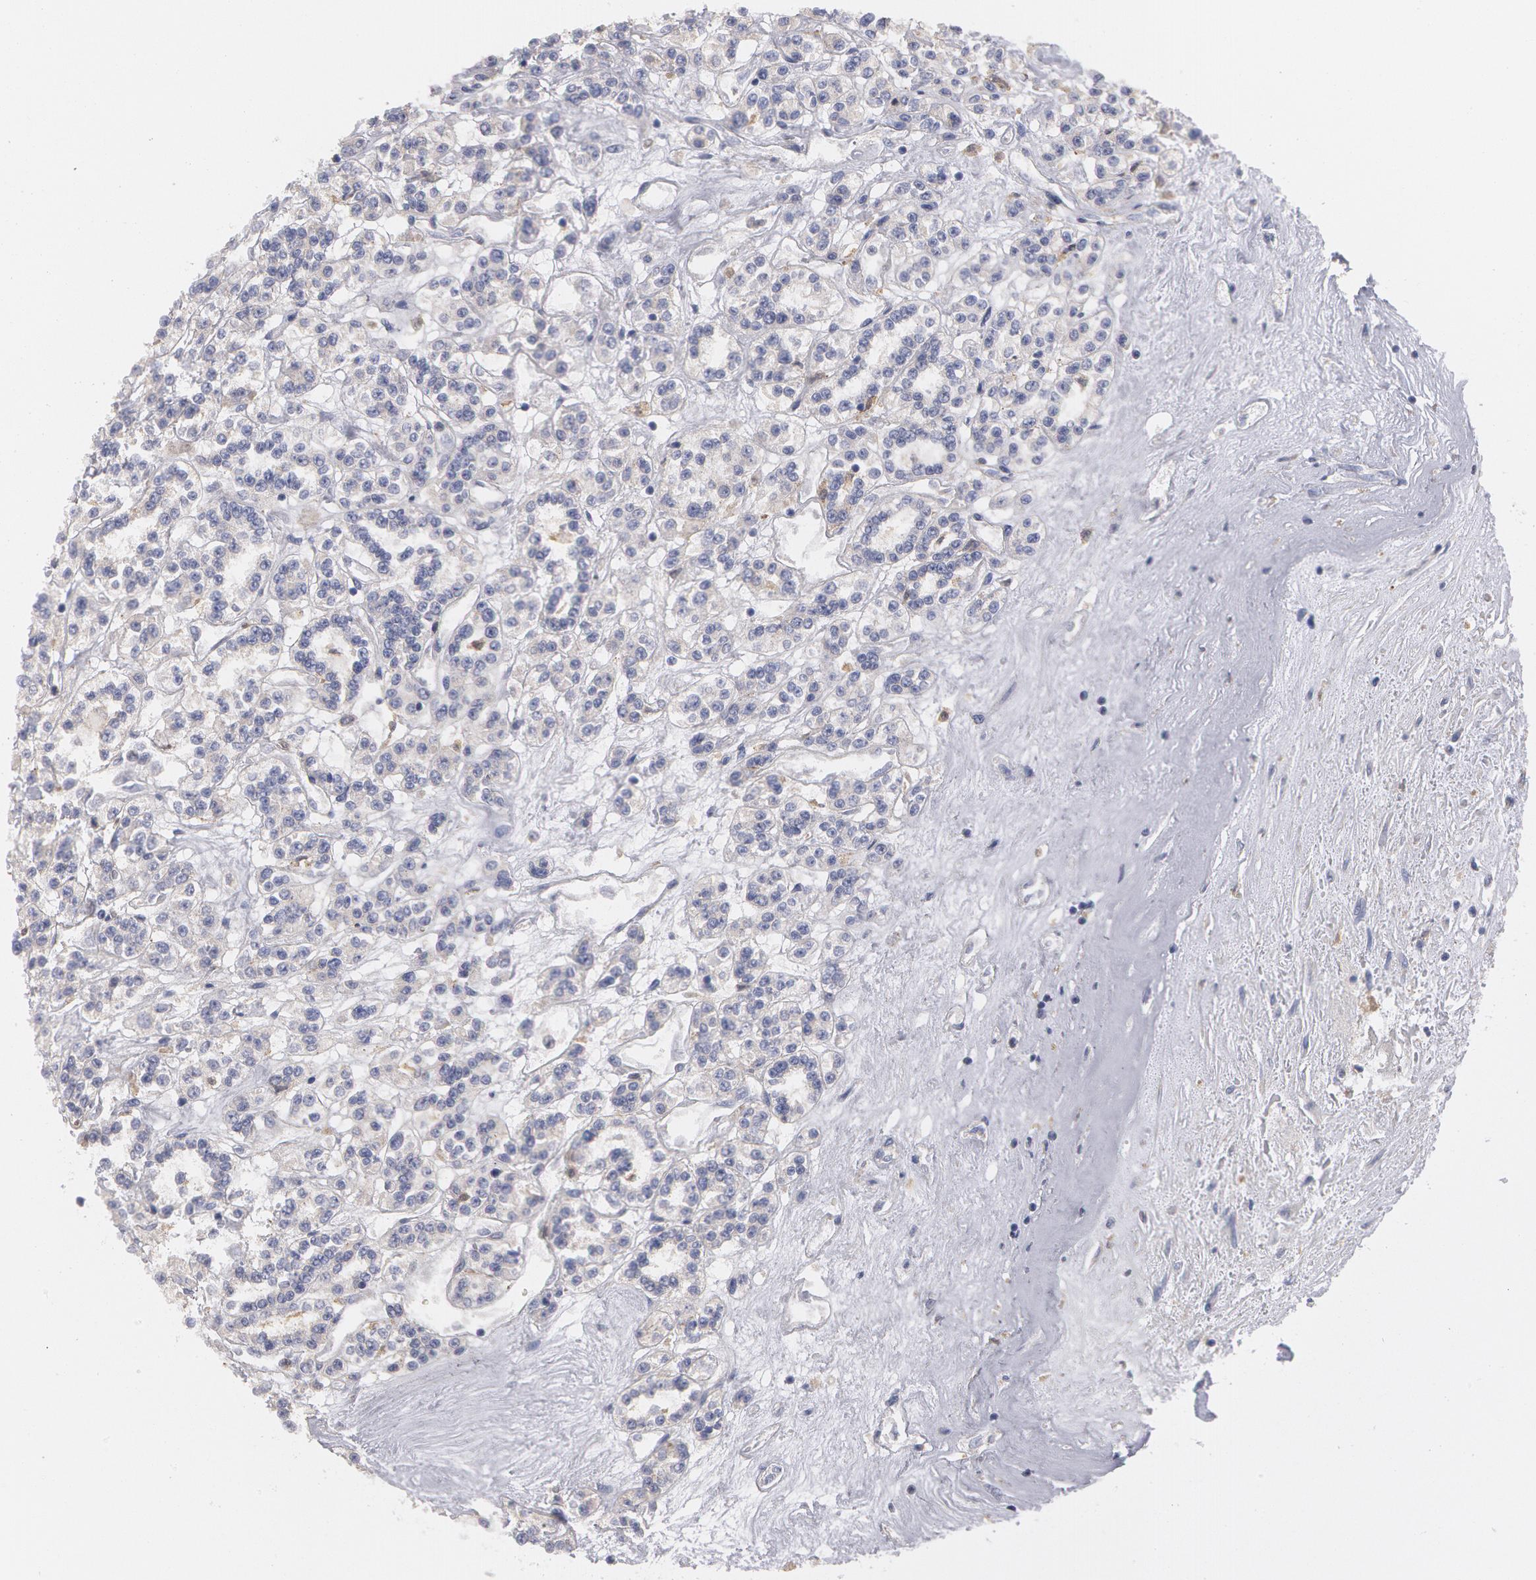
{"staining": {"intensity": "negative", "quantity": "none", "location": "none"}, "tissue": "renal cancer", "cell_type": "Tumor cells", "image_type": "cancer", "snomed": [{"axis": "morphology", "description": "Adenocarcinoma, NOS"}, {"axis": "topography", "description": "Kidney"}], "caption": "The histopathology image demonstrates no staining of tumor cells in renal cancer (adenocarcinoma).", "gene": "SYK", "patient": {"sex": "female", "age": 76}}